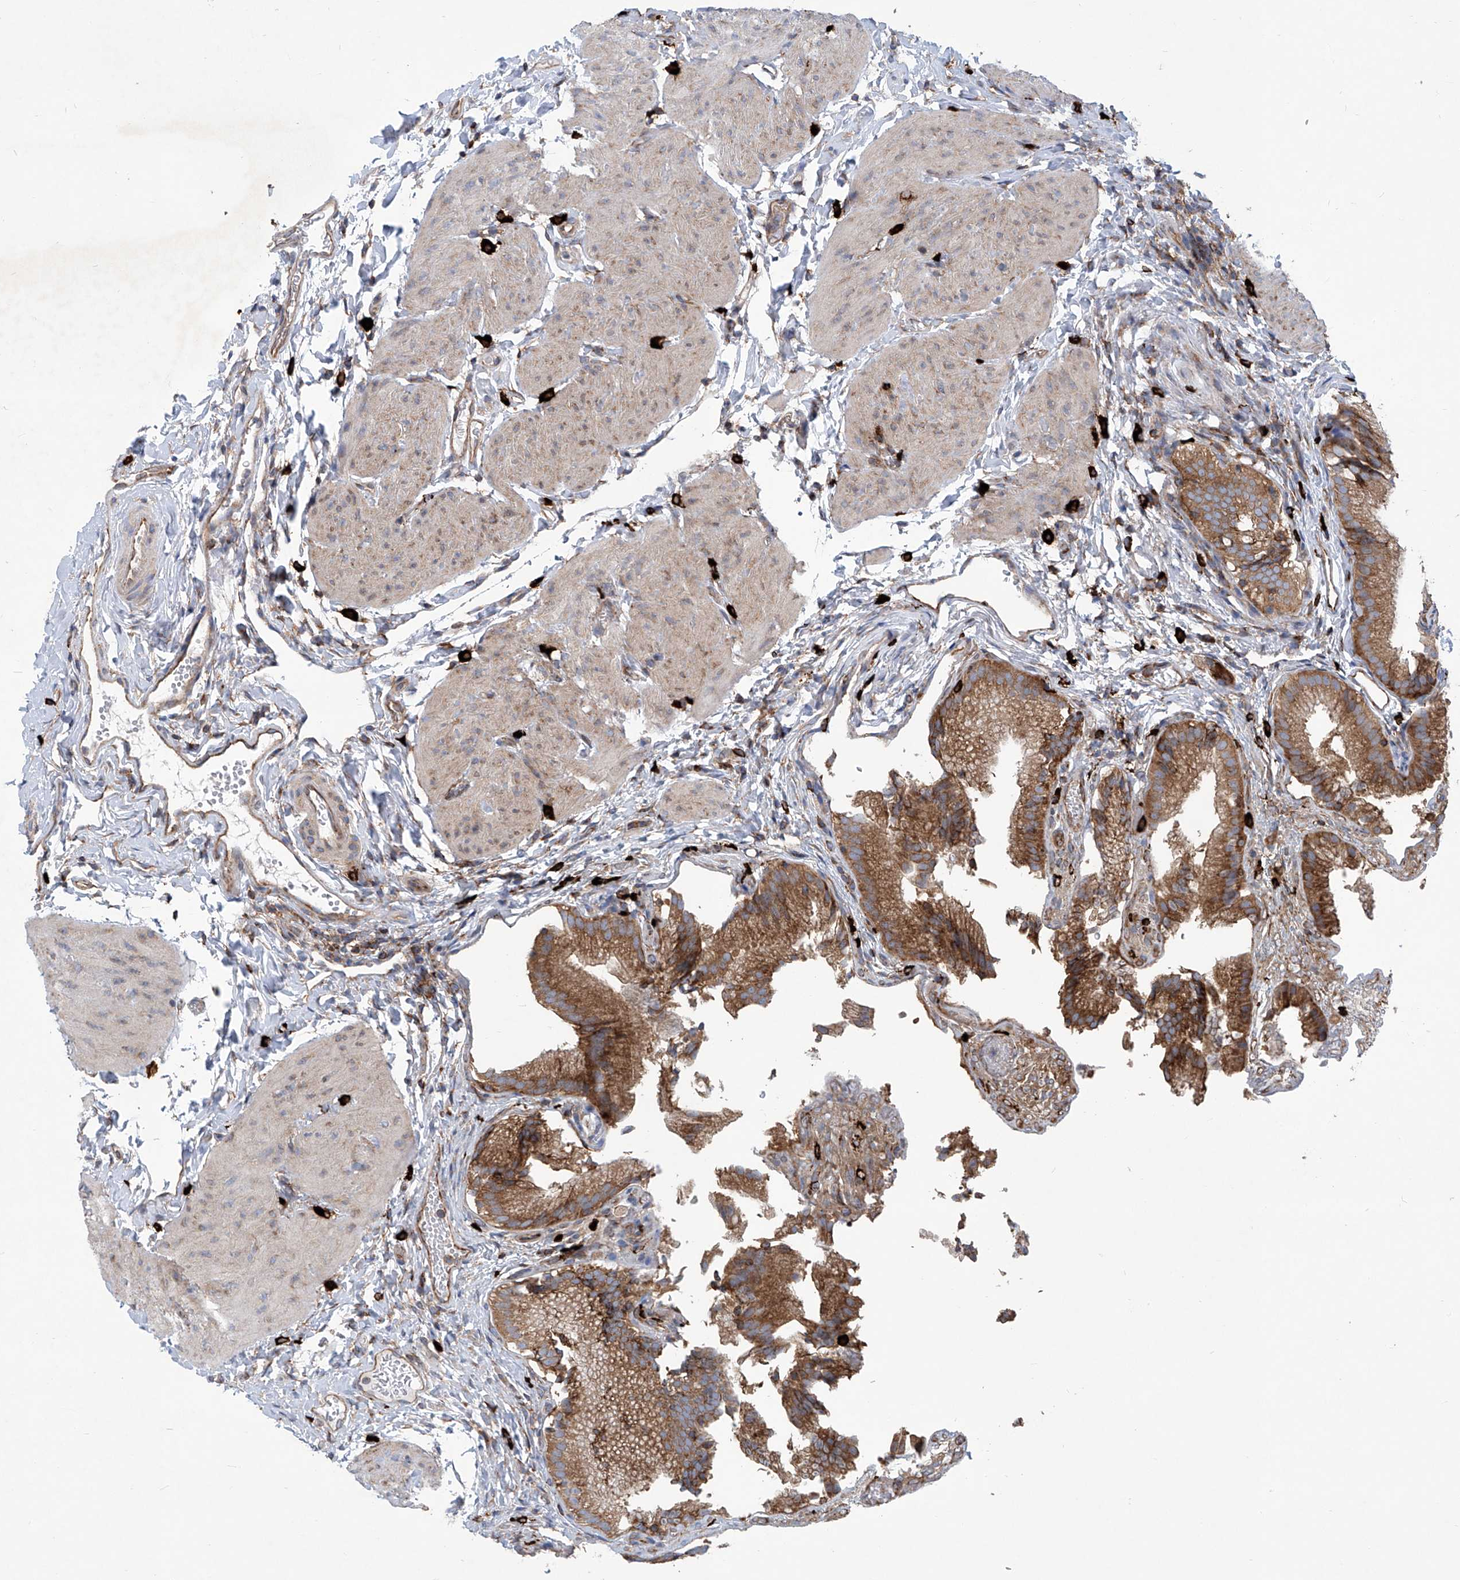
{"staining": {"intensity": "moderate", "quantity": ">75%", "location": "cytoplasmic/membranous"}, "tissue": "gallbladder", "cell_type": "Glandular cells", "image_type": "normal", "snomed": [{"axis": "morphology", "description": "Normal tissue, NOS"}, {"axis": "topography", "description": "Gallbladder"}], "caption": "The immunohistochemical stain shows moderate cytoplasmic/membranous positivity in glandular cells of normal gallbladder. (DAB IHC, brown staining for protein, blue staining for nuclei).", "gene": "SENP2", "patient": {"sex": "female", "age": 30}}